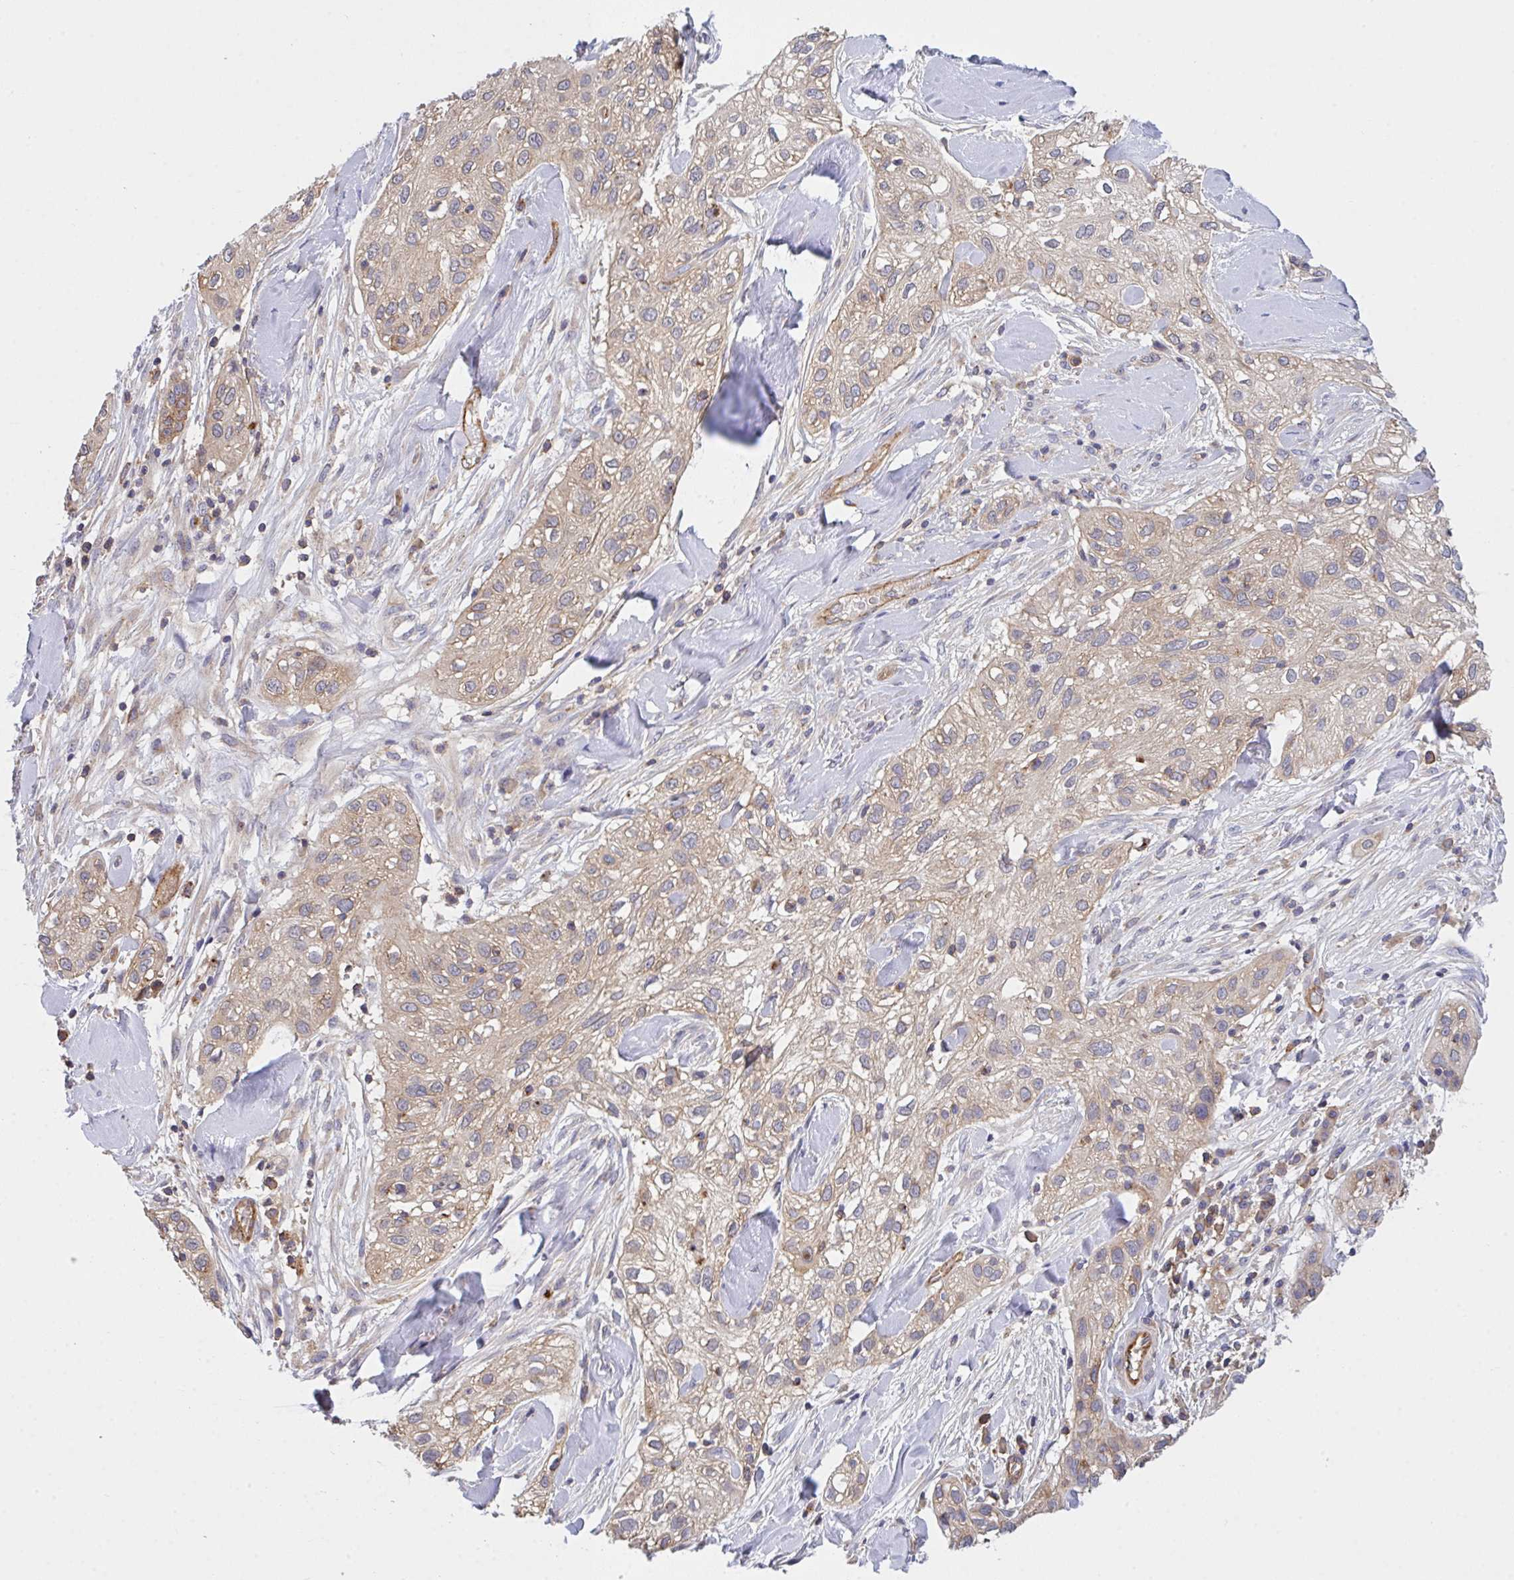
{"staining": {"intensity": "weak", "quantity": "25%-75%", "location": "cytoplasmic/membranous"}, "tissue": "skin cancer", "cell_type": "Tumor cells", "image_type": "cancer", "snomed": [{"axis": "morphology", "description": "Squamous cell carcinoma, NOS"}, {"axis": "topography", "description": "Skin"}], "caption": "Immunohistochemical staining of human skin cancer shows low levels of weak cytoplasmic/membranous protein expression in about 25%-75% of tumor cells.", "gene": "C4orf36", "patient": {"sex": "male", "age": 82}}